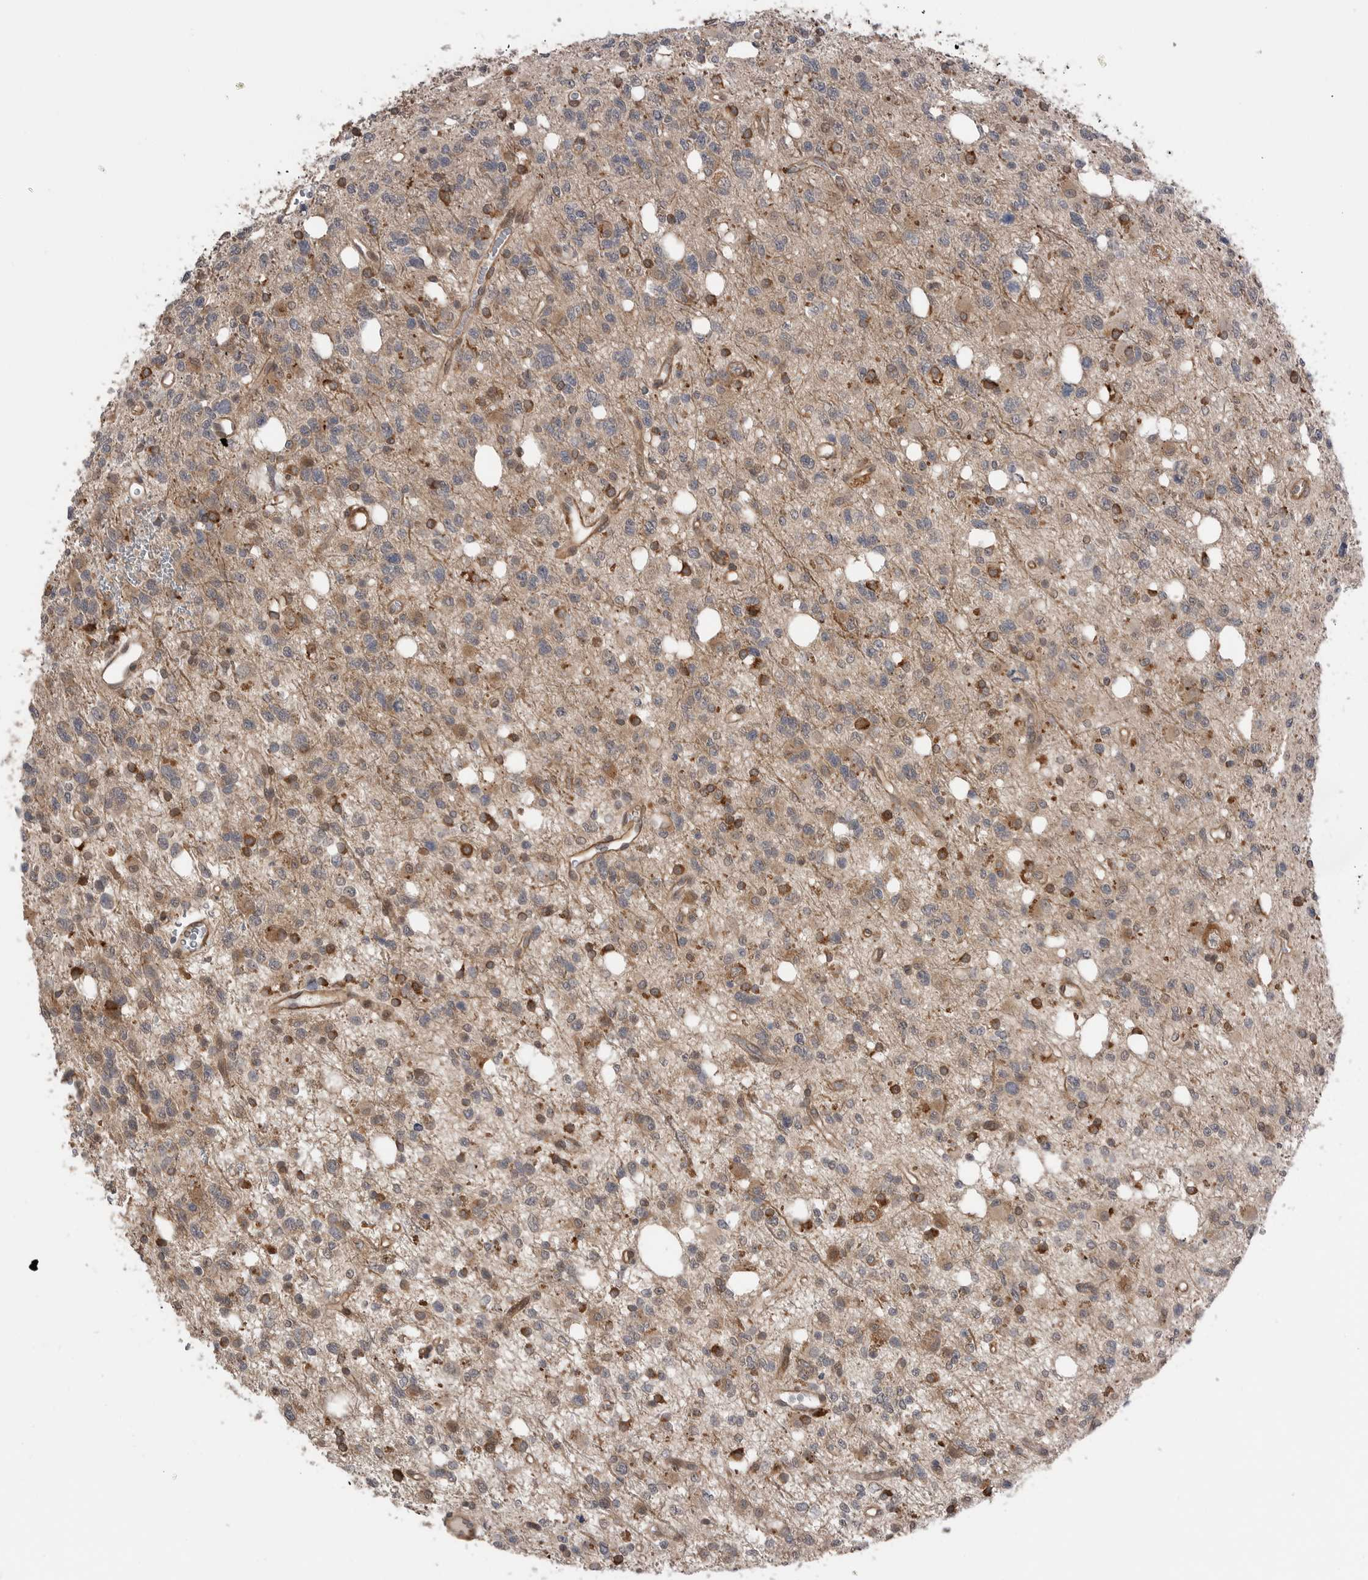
{"staining": {"intensity": "moderate", "quantity": "25%-75%", "location": "cytoplasmic/membranous"}, "tissue": "glioma", "cell_type": "Tumor cells", "image_type": "cancer", "snomed": [{"axis": "morphology", "description": "Glioma, malignant, High grade"}, {"axis": "topography", "description": "Brain"}], "caption": "Glioma stained with a brown dye demonstrates moderate cytoplasmic/membranous positive expression in about 25%-75% of tumor cells.", "gene": "PEAK1", "patient": {"sex": "female", "age": 62}}